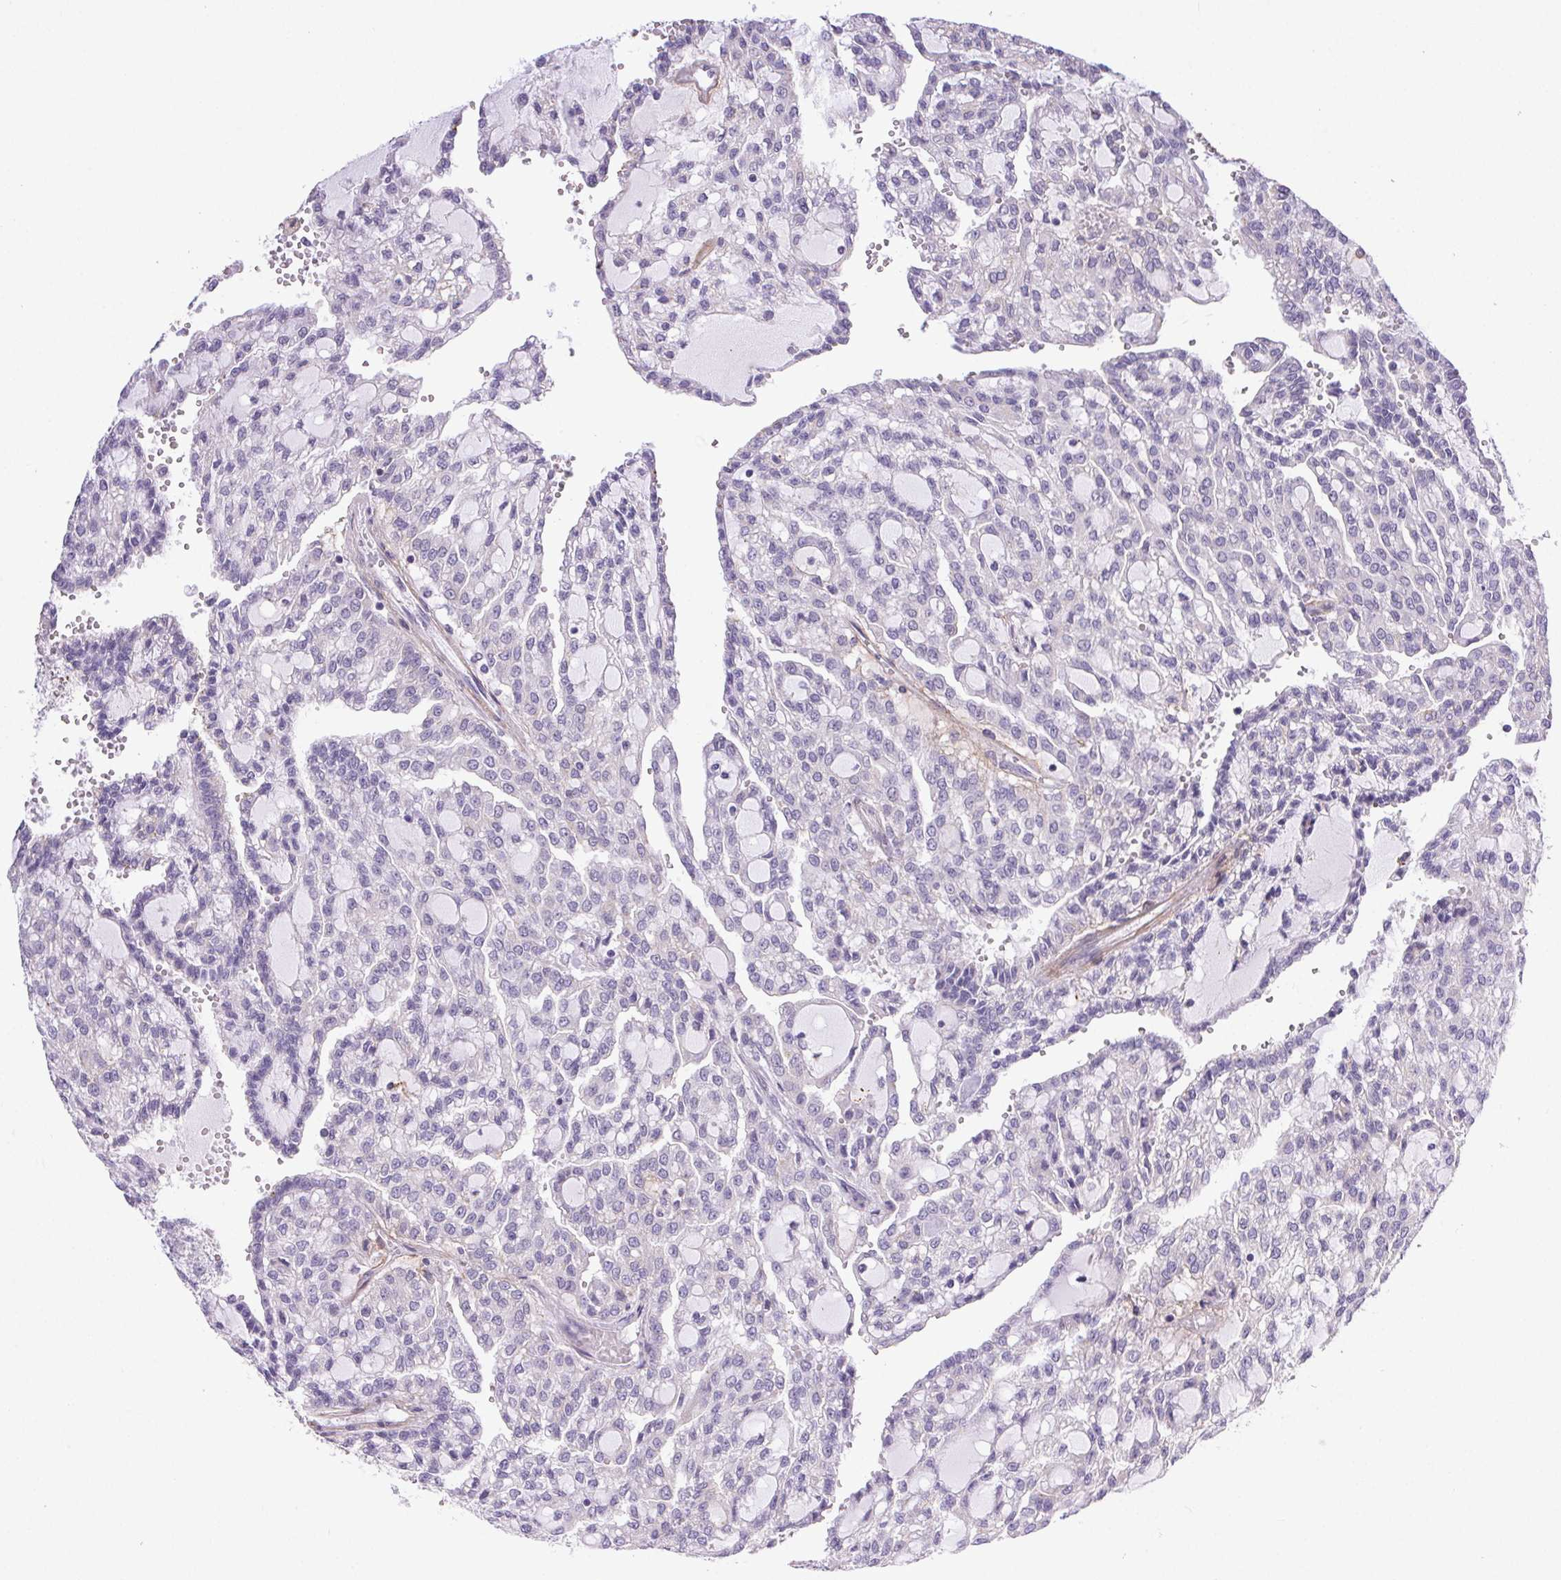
{"staining": {"intensity": "negative", "quantity": "none", "location": "none"}, "tissue": "renal cancer", "cell_type": "Tumor cells", "image_type": "cancer", "snomed": [{"axis": "morphology", "description": "Adenocarcinoma, NOS"}, {"axis": "topography", "description": "Kidney"}], "caption": "Immunohistochemistry (IHC) histopathology image of neoplastic tissue: human renal cancer (adenocarcinoma) stained with DAB (3,3'-diaminobenzidine) displays no significant protein expression in tumor cells.", "gene": "PDZD2", "patient": {"sex": "male", "age": 63}}